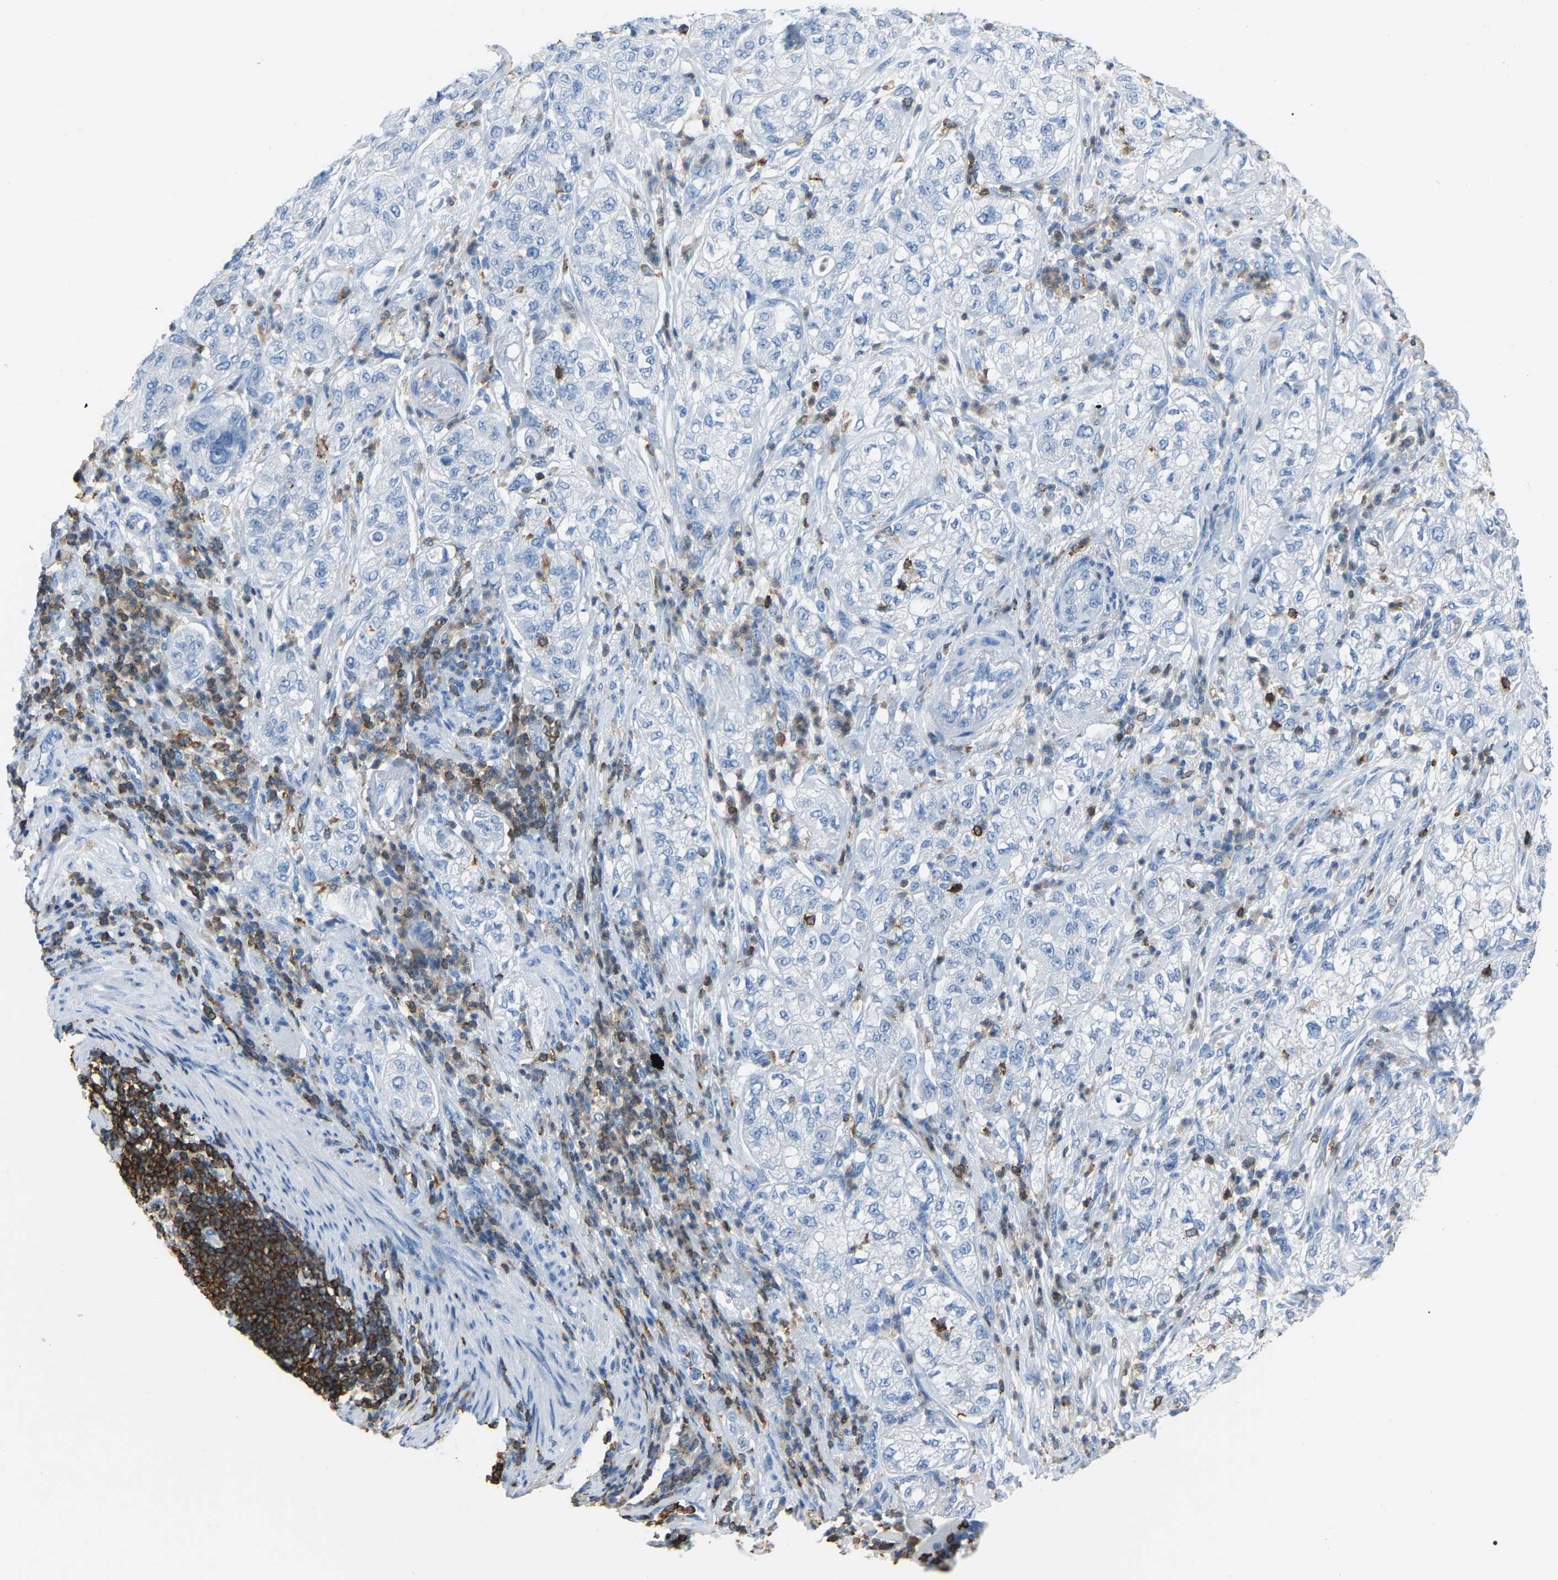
{"staining": {"intensity": "negative", "quantity": "none", "location": "none"}, "tissue": "pancreatic cancer", "cell_type": "Tumor cells", "image_type": "cancer", "snomed": [{"axis": "morphology", "description": "Adenocarcinoma, NOS"}, {"axis": "topography", "description": "Pancreas"}], "caption": "DAB immunohistochemical staining of human pancreatic cancer (adenocarcinoma) demonstrates no significant staining in tumor cells. (Brightfield microscopy of DAB (3,3'-diaminobenzidine) IHC at high magnification).", "gene": "ARHGAP45", "patient": {"sex": "female", "age": 78}}